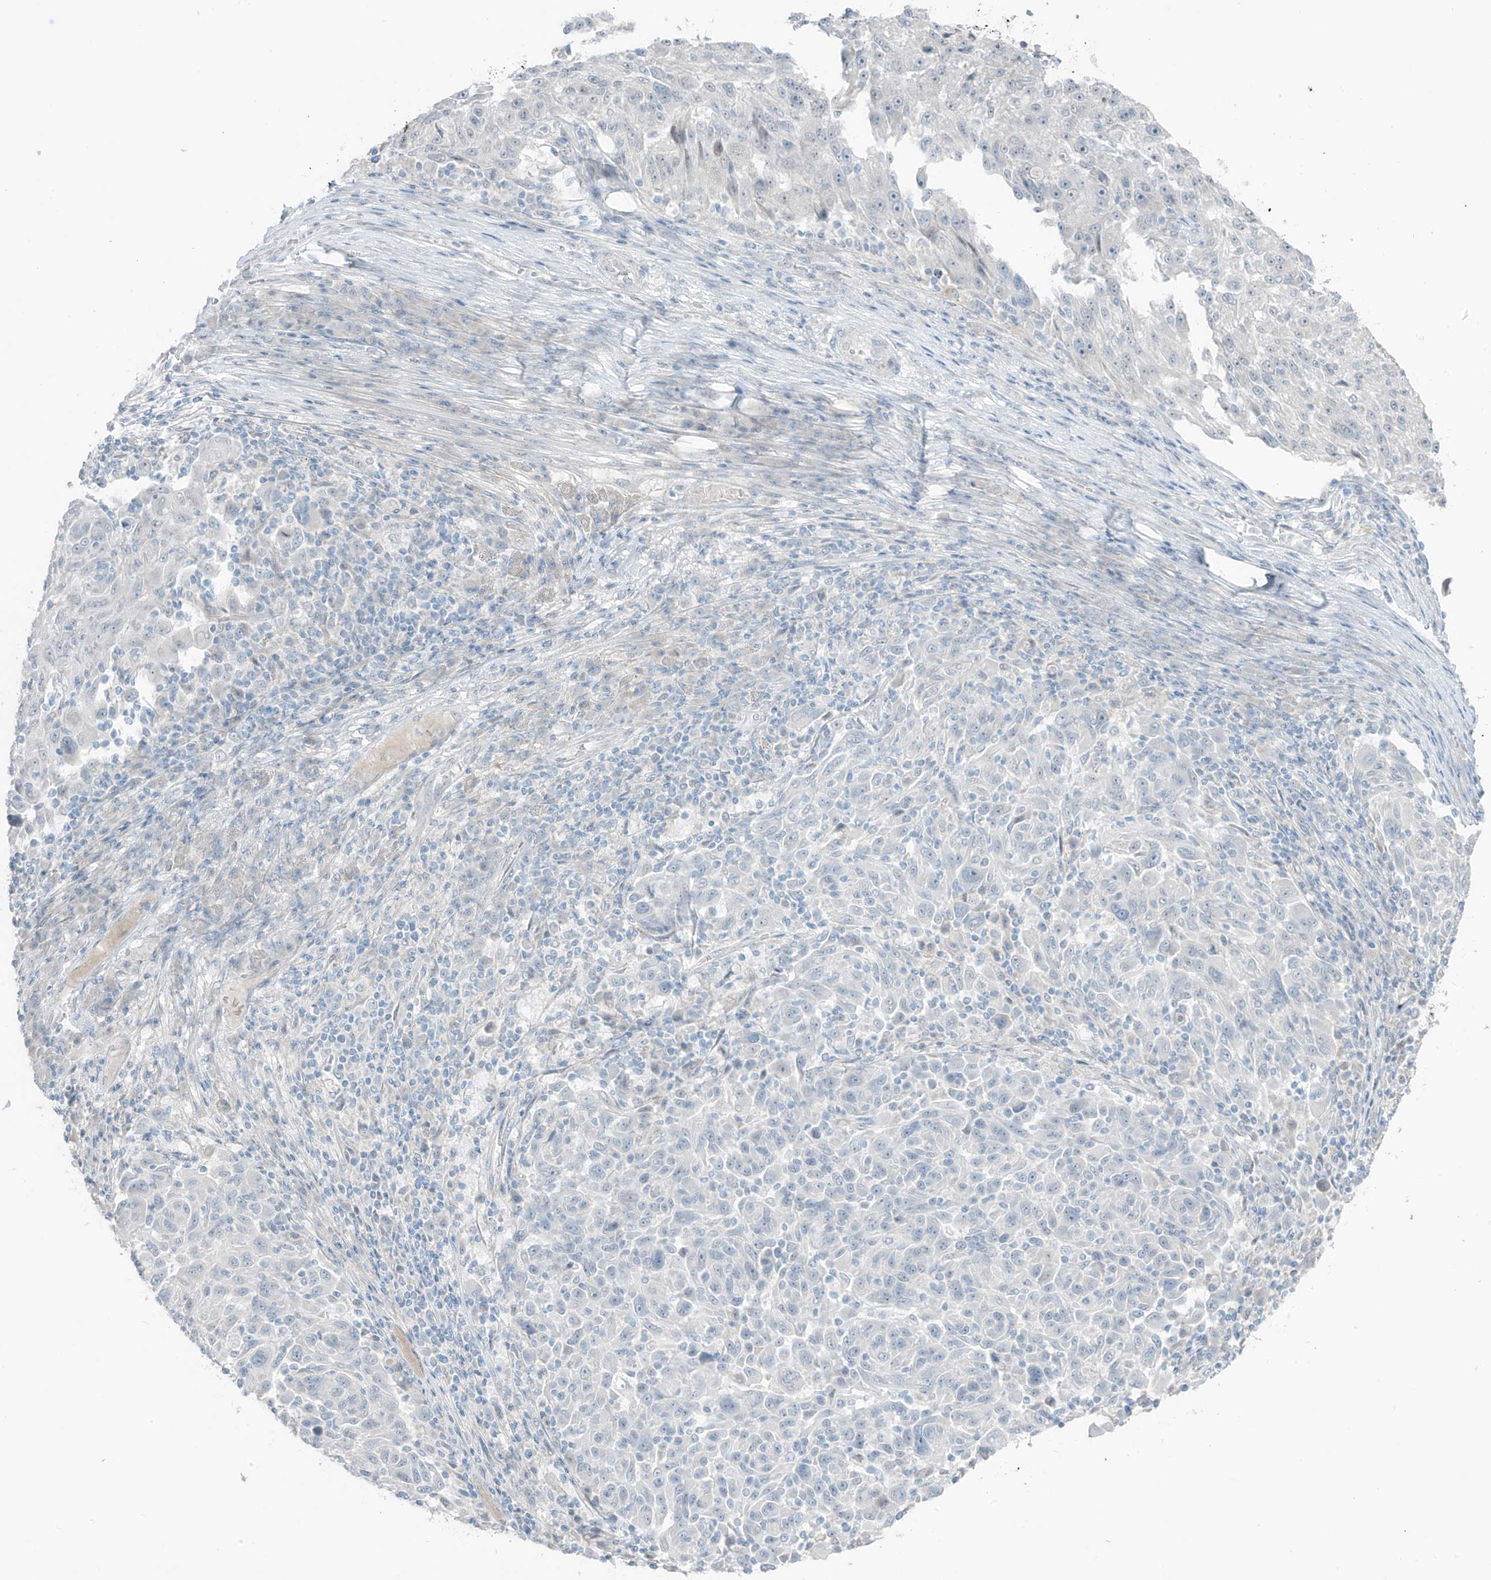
{"staining": {"intensity": "negative", "quantity": "none", "location": "none"}, "tissue": "melanoma", "cell_type": "Tumor cells", "image_type": "cancer", "snomed": [{"axis": "morphology", "description": "Malignant melanoma, NOS"}, {"axis": "topography", "description": "Skin"}], "caption": "High power microscopy micrograph of an IHC image of melanoma, revealing no significant staining in tumor cells.", "gene": "PRDM6", "patient": {"sex": "male", "age": 53}}